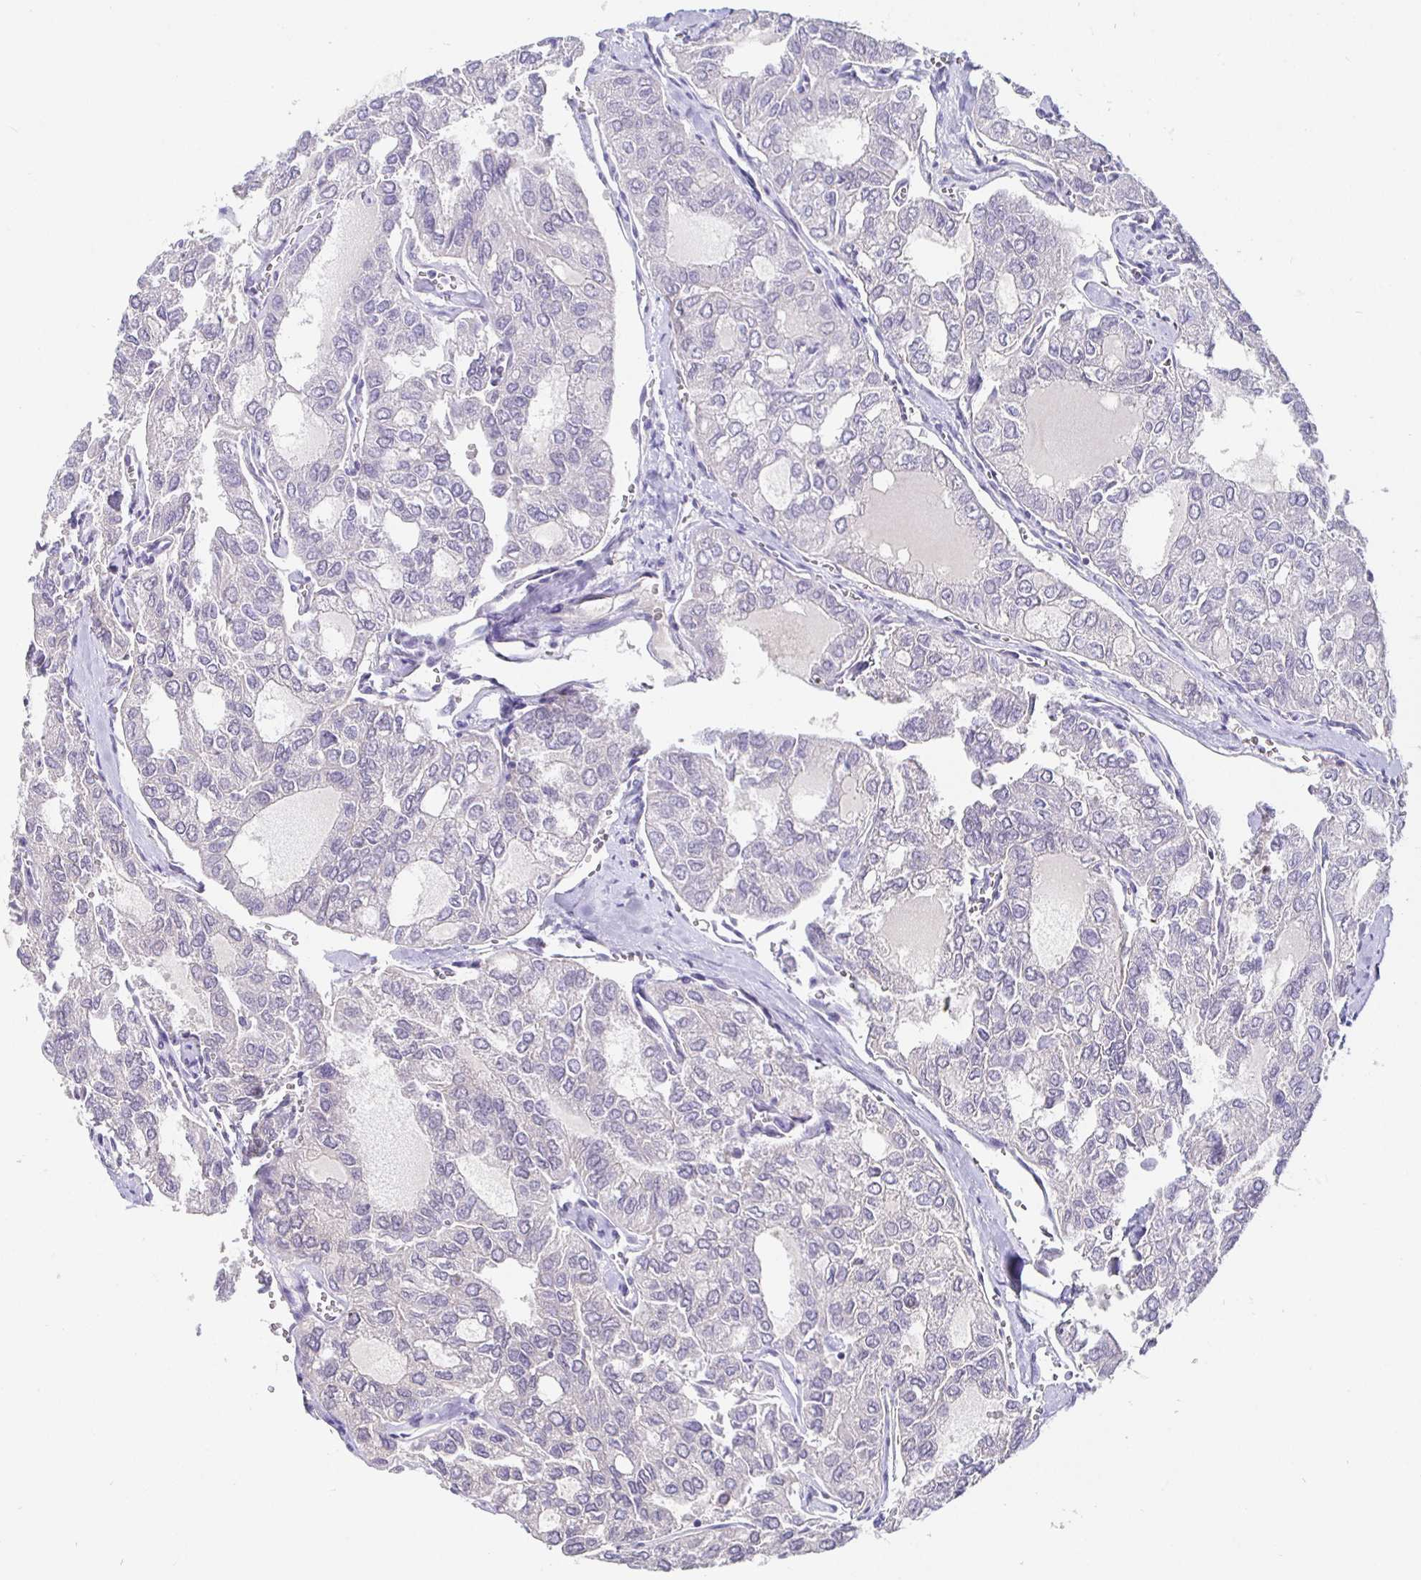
{"staining": {"intensity": "negative", "quantity": "none", "location": "none"}, "tissue": "thyroid cancer", "cell_type": "Tumor cells", "image_type": "cancer", "snomed": [{"axis": "morphology", "description": "Follicular adenoma carcinoma, NOS"}, {"axis": "topography", "description": "Thyroid gland"}], "caption": "Tumor cells show no significant positivity in thyroid cancer (follicular adenoma carcinoma).", "gene": "SATB1", "patient": {"sex": "male", "age": 75}}